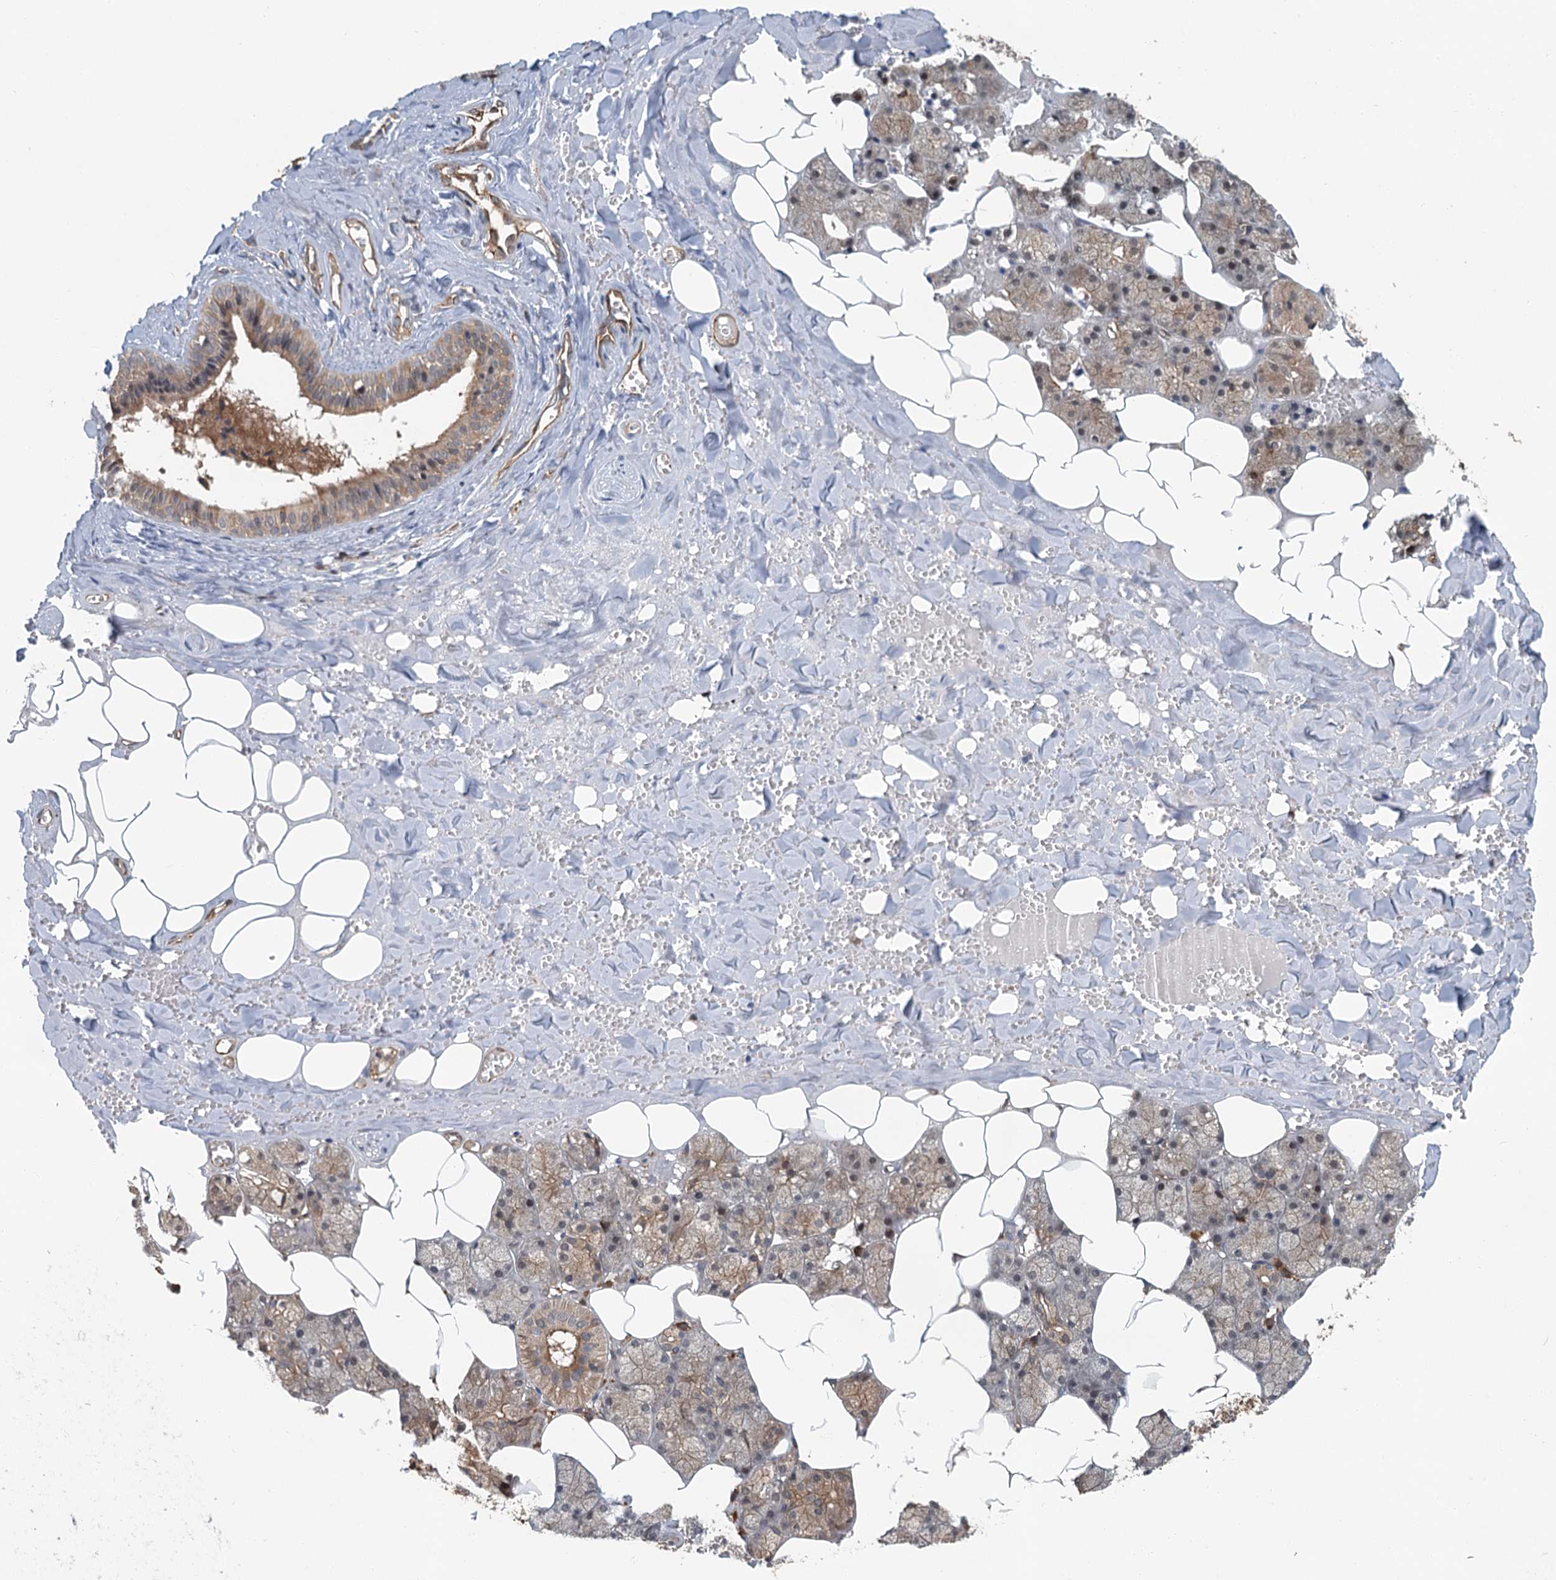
{"staining": {"intensity": "strong", "quantity": "25%-75%", "location": "cytoplasmic/membranous"}, "tissue": "salivary gland", "cell_type": "Glandular cells", "image_type": "normal", "snomed": [{"axis": "morphology", "description": "Normal tissue, NOS"}, {"axis": "topography", "description": "Salivary gland"}], "caption": "IHC histopathology image of normal salivary gland: human salivary gland stained using immunohistochemistry (IHC) exhibits high levels of strong protein expression localized specifically in the cytoplasmic/membranous of glandular cells, appearing as a cytoplasmic/membranous brown color.", "gene": "ZNF527", "patient": {"sex": "male", "age": 62}}